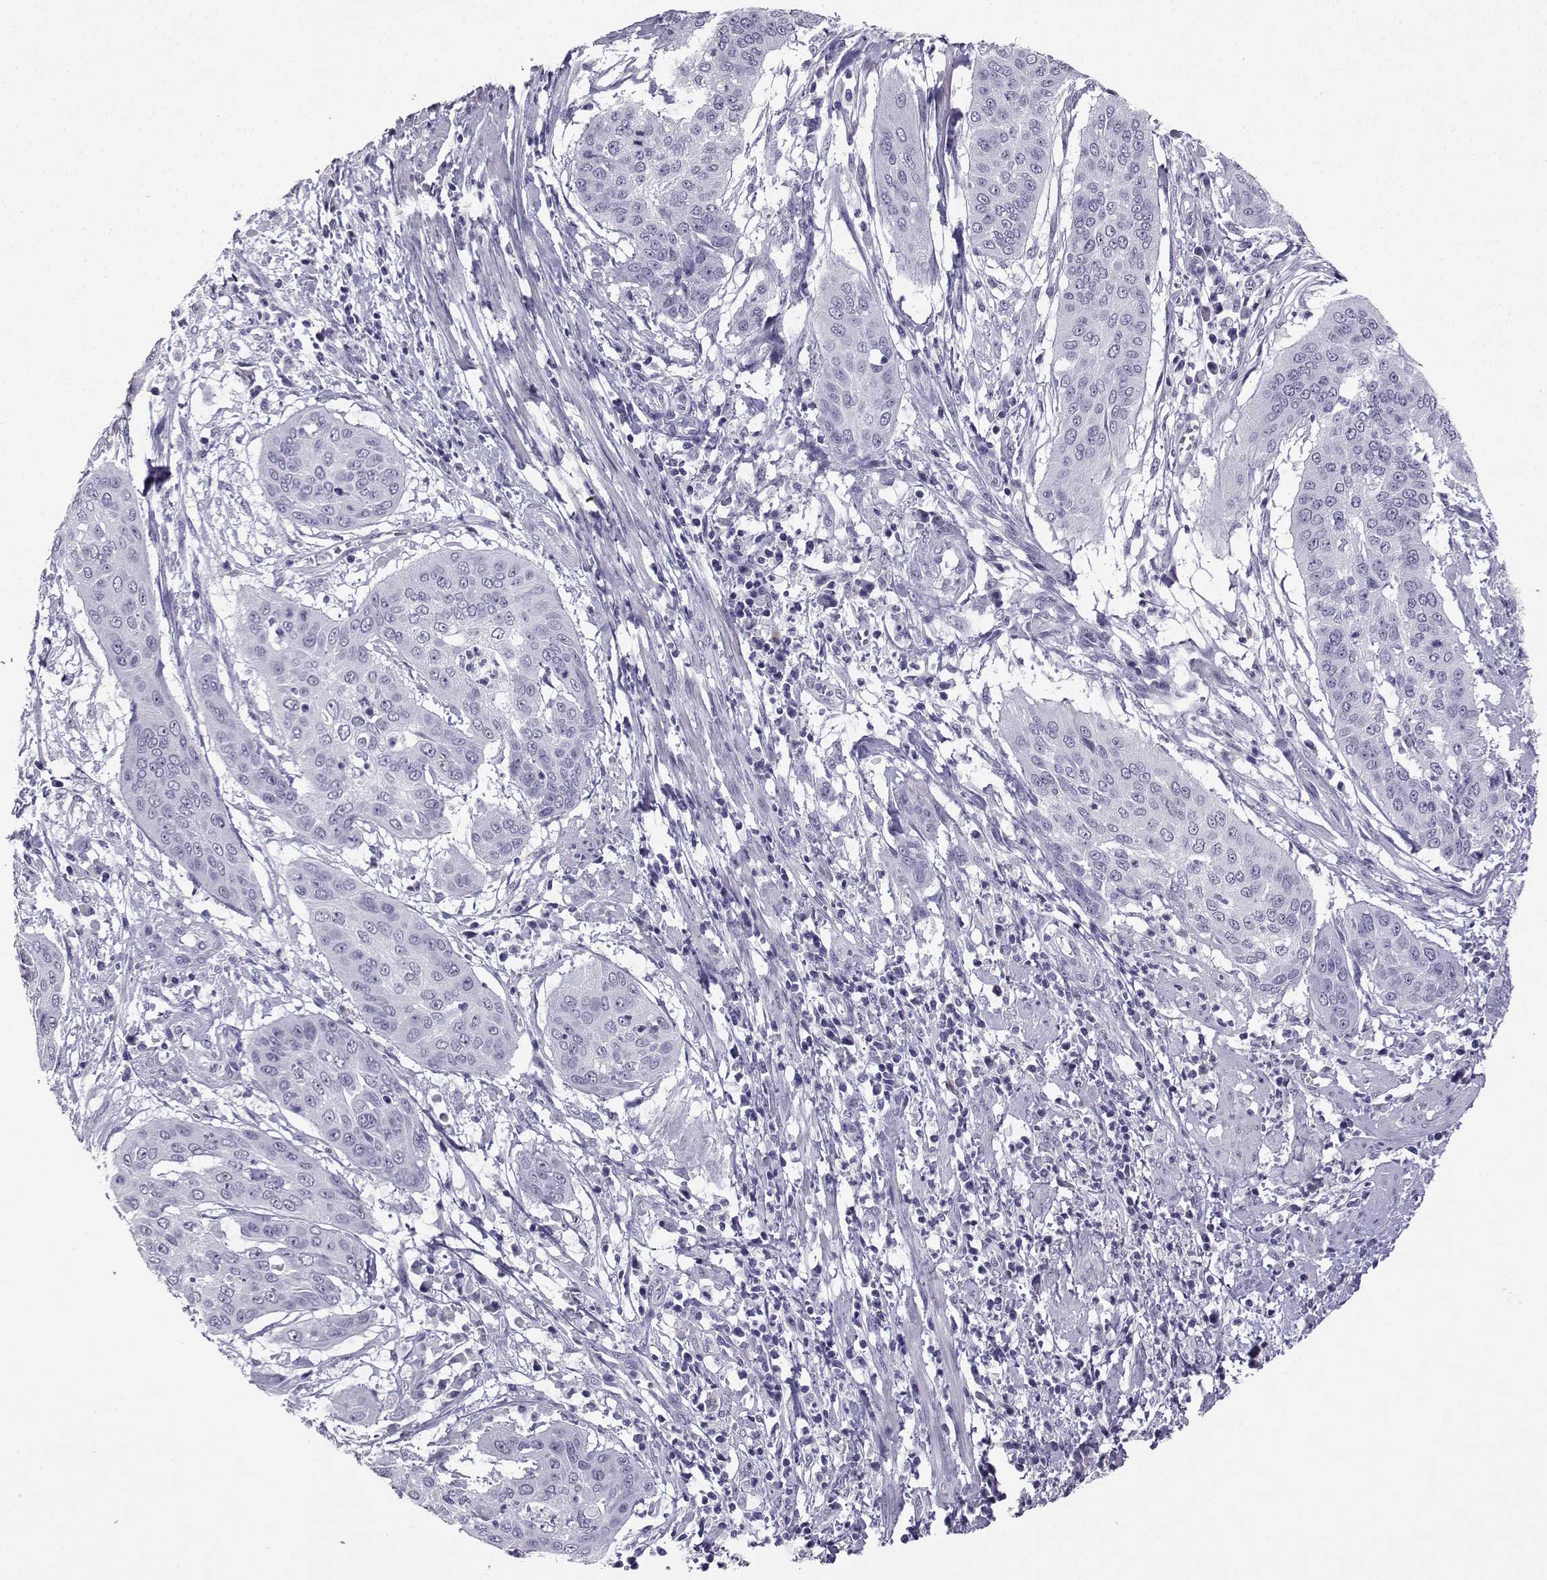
{"staining": {"intensity": "negative", "quantity": "none", "location": "none"}, "tissue": "cervical cancer", "cell_type": "Tumor cells", "image_type": "cancer", "snomed": [{"axis": "morphology", "description": "Squamous cell carcinoma, NOS"}, {"axis": "topography", "description": "Cervix"}], "caption": "Immunohistochemistry micrograph of neoplastic tissue: human cervical squamous cell carcinoma stained with DAB reveals no significant protein positivity in tumor cells.", "gene": "TBR1", "patient": {"sex": "female", "age": 39}}